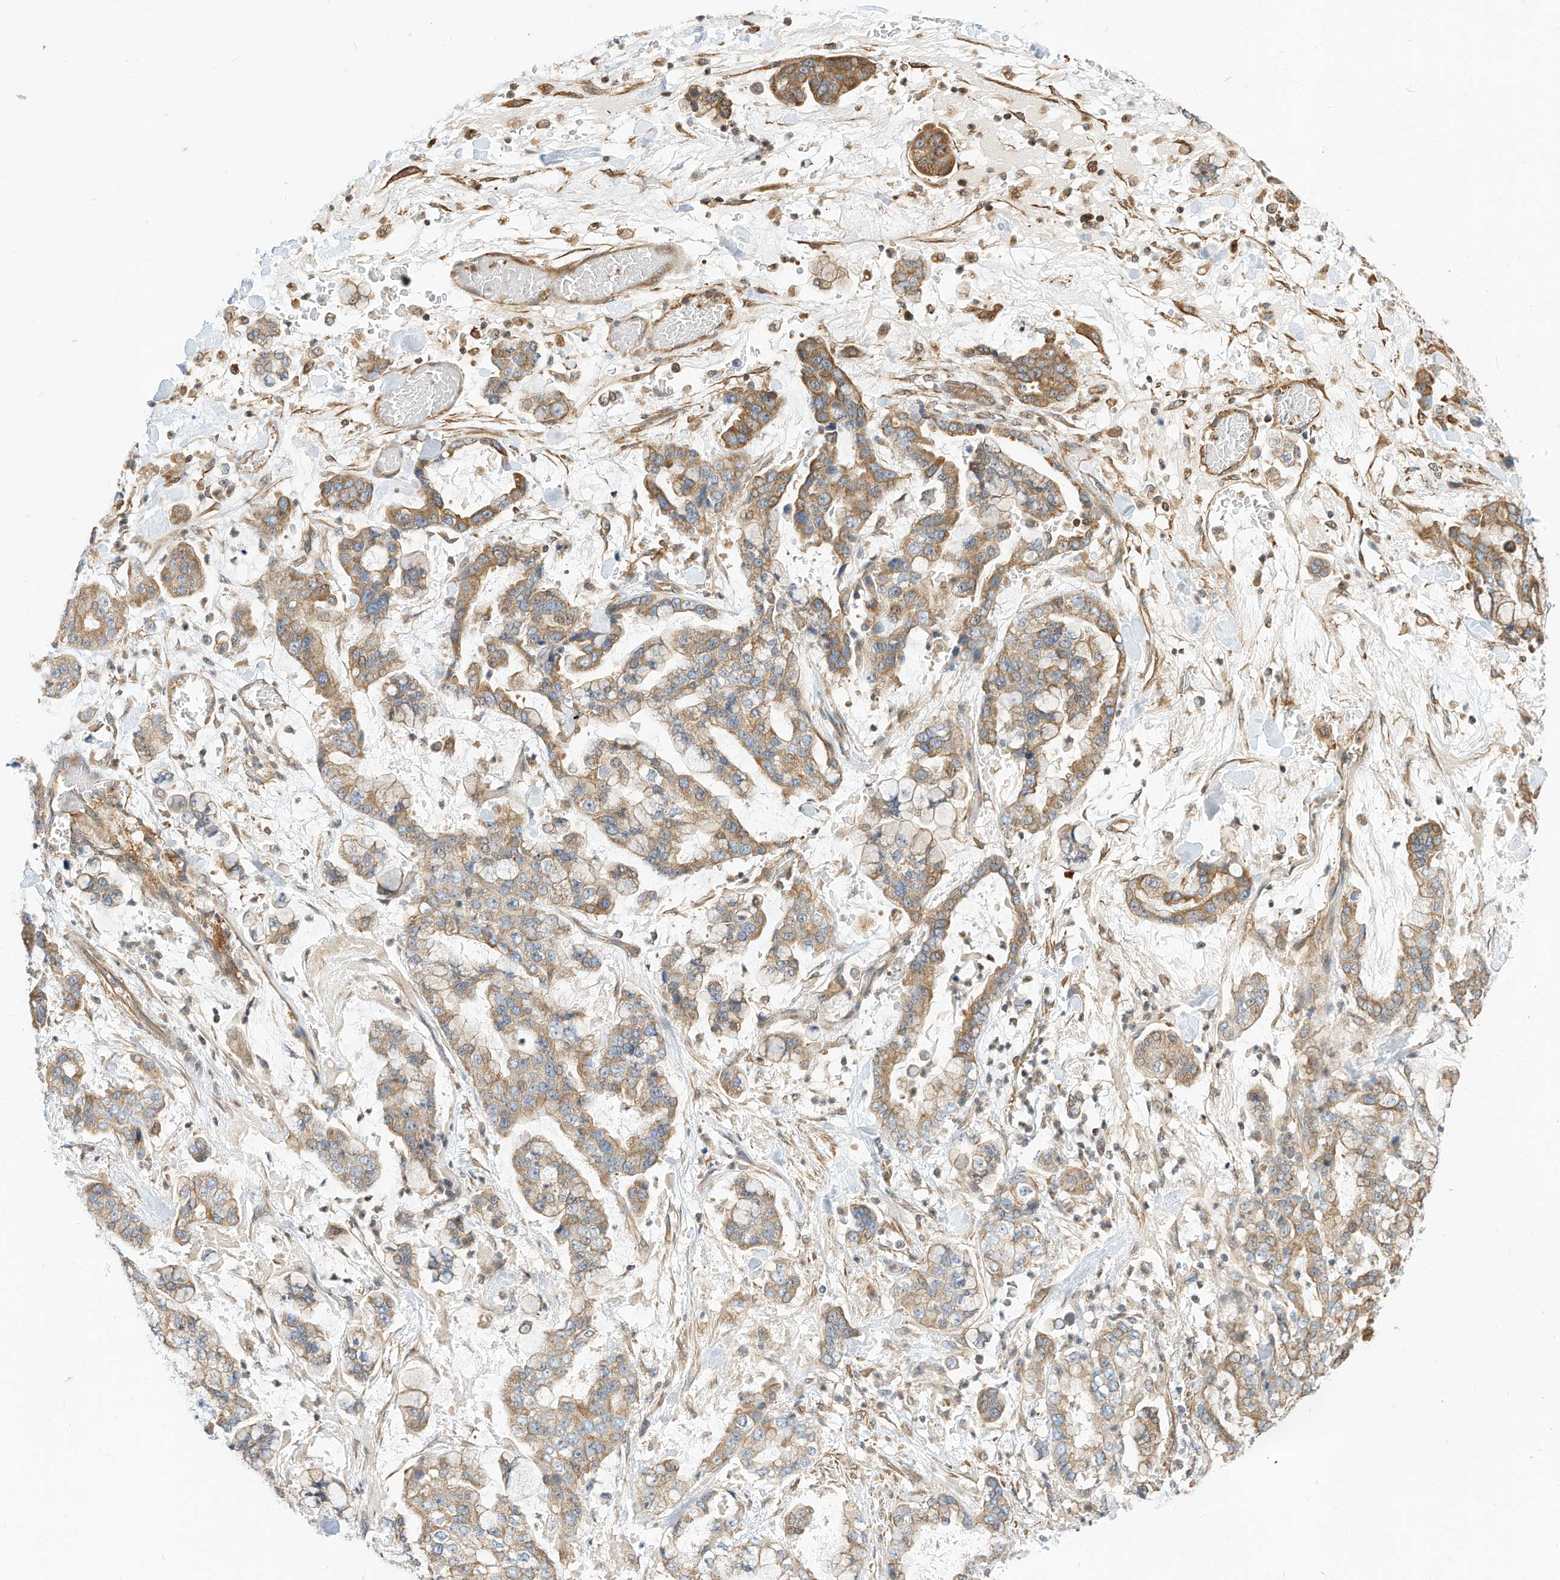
{"staining": {"intensity": "moderate", "quantity": "25%-75%", "location": "cytoplasmic/membranous"}, "tissue": "stomach cancer", "cell_type": "Tumor cells", "image_type": "cancer", "snomed": [{"axis": "morphology", "description": "Normal tissue, NOS"}, {"axis": "morphology", "description": "Adenocarcinoma, NOS"}, {"axis": "topography", "description": "Stomach, upper"}, {"axis": "topography", "description": "Stomach"}], "caption": "Stomach cancer (adenocarcinoma) stained with immunohistochemistry (IHC) displays moderate cytoplasmic/membranous expression in about 25%-75% of tumor cells.", "gene": "OFD1", "patient": {"sex": "male", "age": 76}}